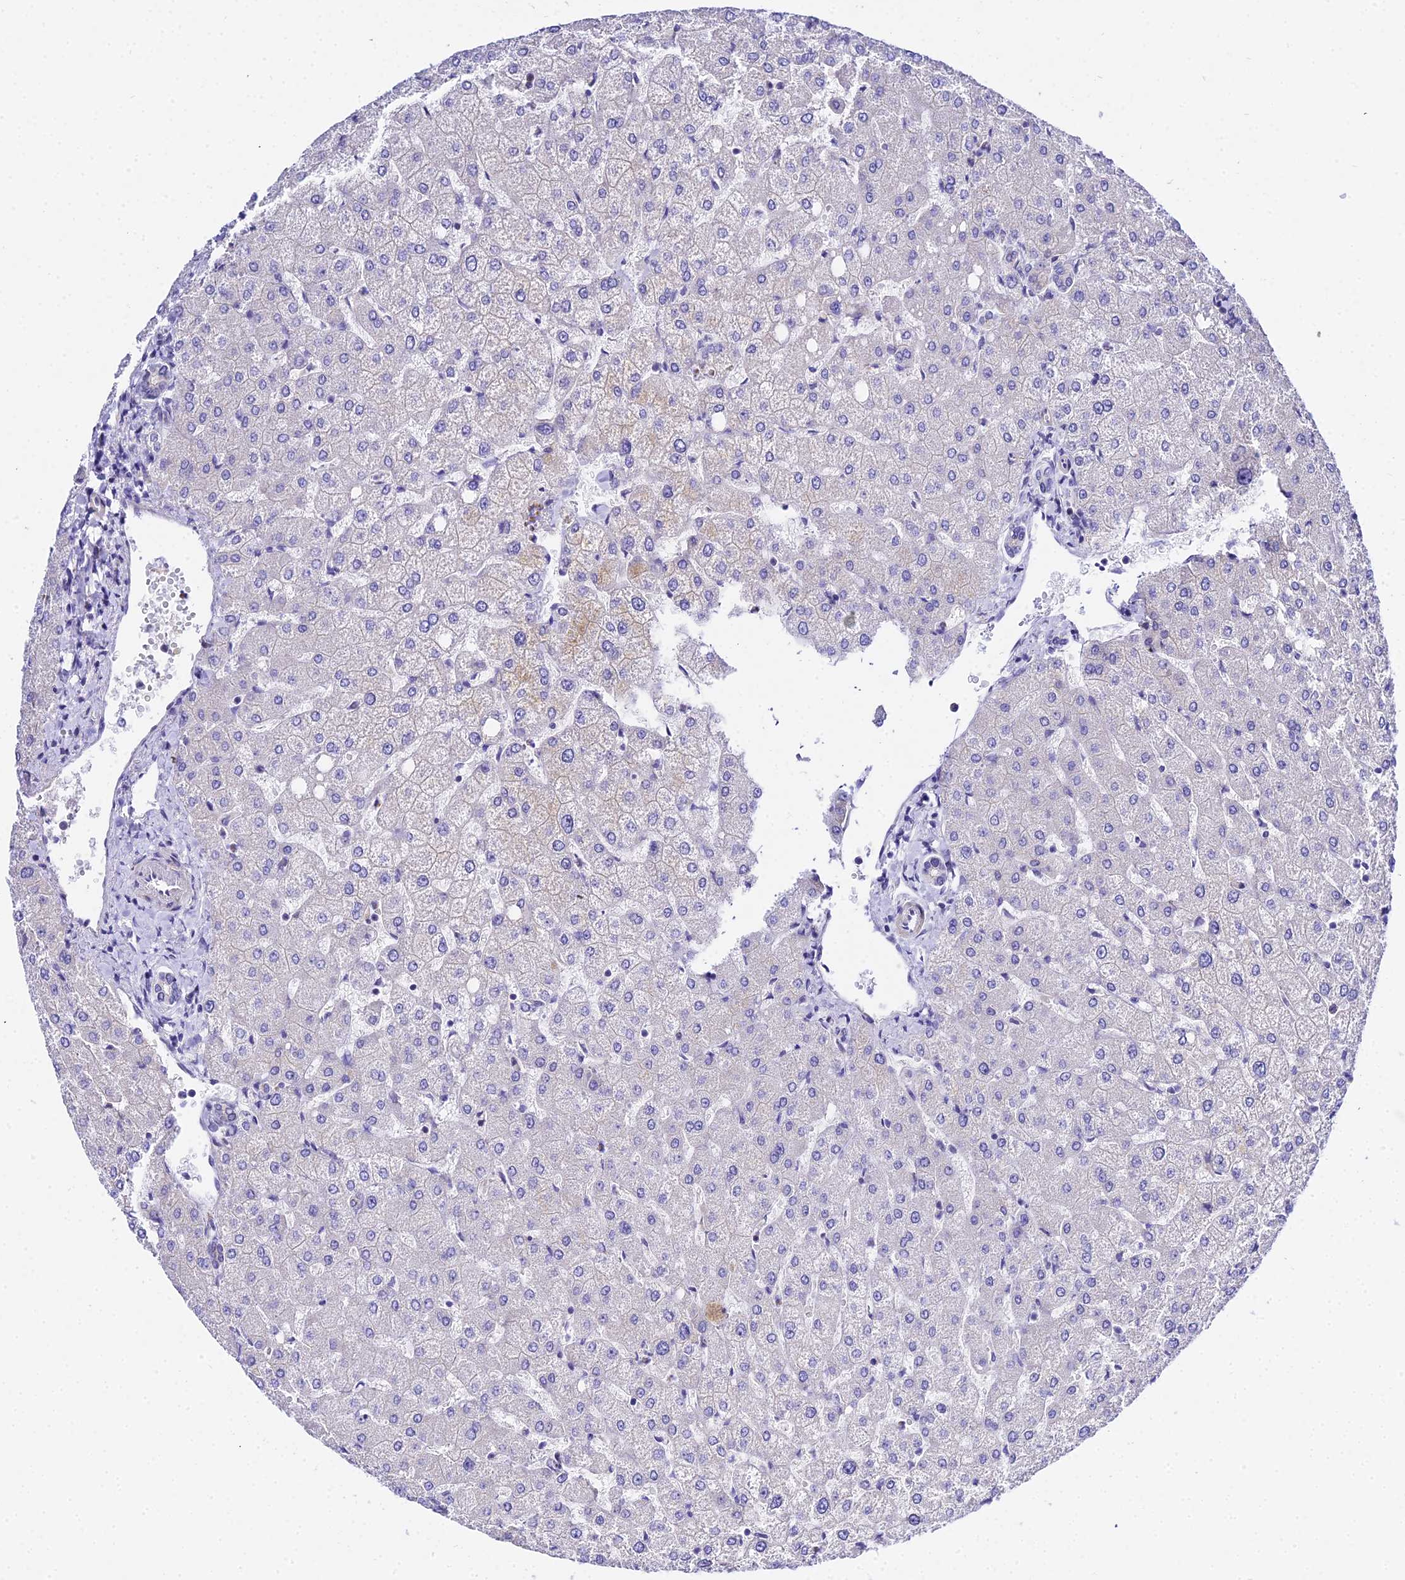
{"staining": {"intensity": "negative", "quantity": "none", "location": "none"}, "tissue": "liver", "cell_type": "Cholangiocytes", "image_type": "normal", "snomed": [{"axis": "morphology", "description": "Normal tissue, NOS"}, {"axis": "topography", "description": "Liver"}], "caption": "Photomicrograph shows no protein positivity in cholangiocytes of unremarkable liver.", "gene": "ZNF628", "patient": {"sex": "female", "age": 54}}